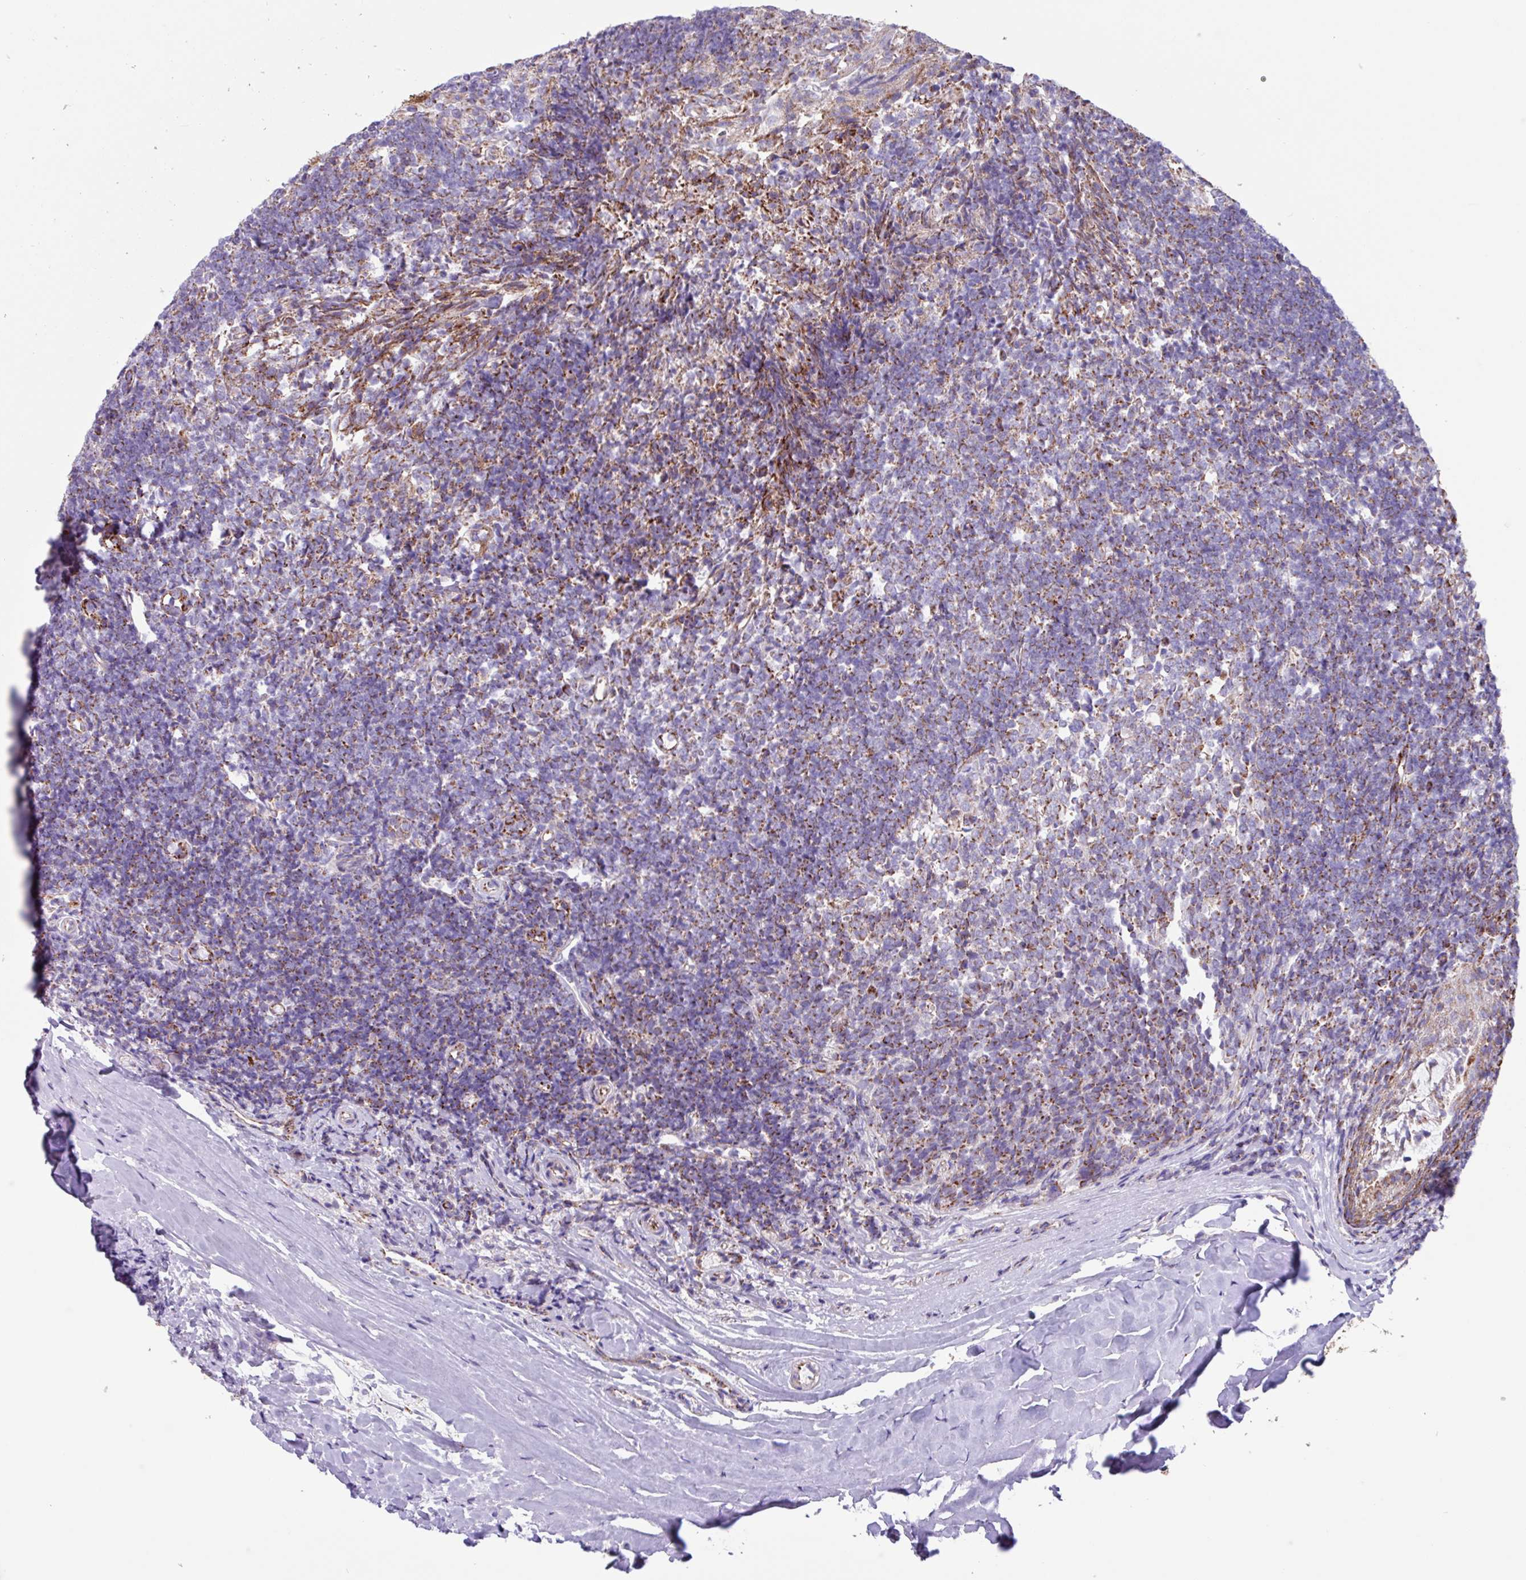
{"staining": {"intensity": "moderate", "quantity": "25%-75%", "location": "cytoplasmic/membranous"}, "tissue": "tonsil", "cell_type": "Germinal center cells", "image_type": "normal", "snomed": [{"axis": "morphology", "description": "Normal tissue, NOS"}, {"axis": "topography", "description": "Tonsil"}], "caption": "Tonsil stained for a protein (brown) displays moderate cytoplasmic/membranous positive positivity in about 25%-75% of germinal center cells.", "gene": "OTULIN", "patient": {"sex": "female", "age": 10}}